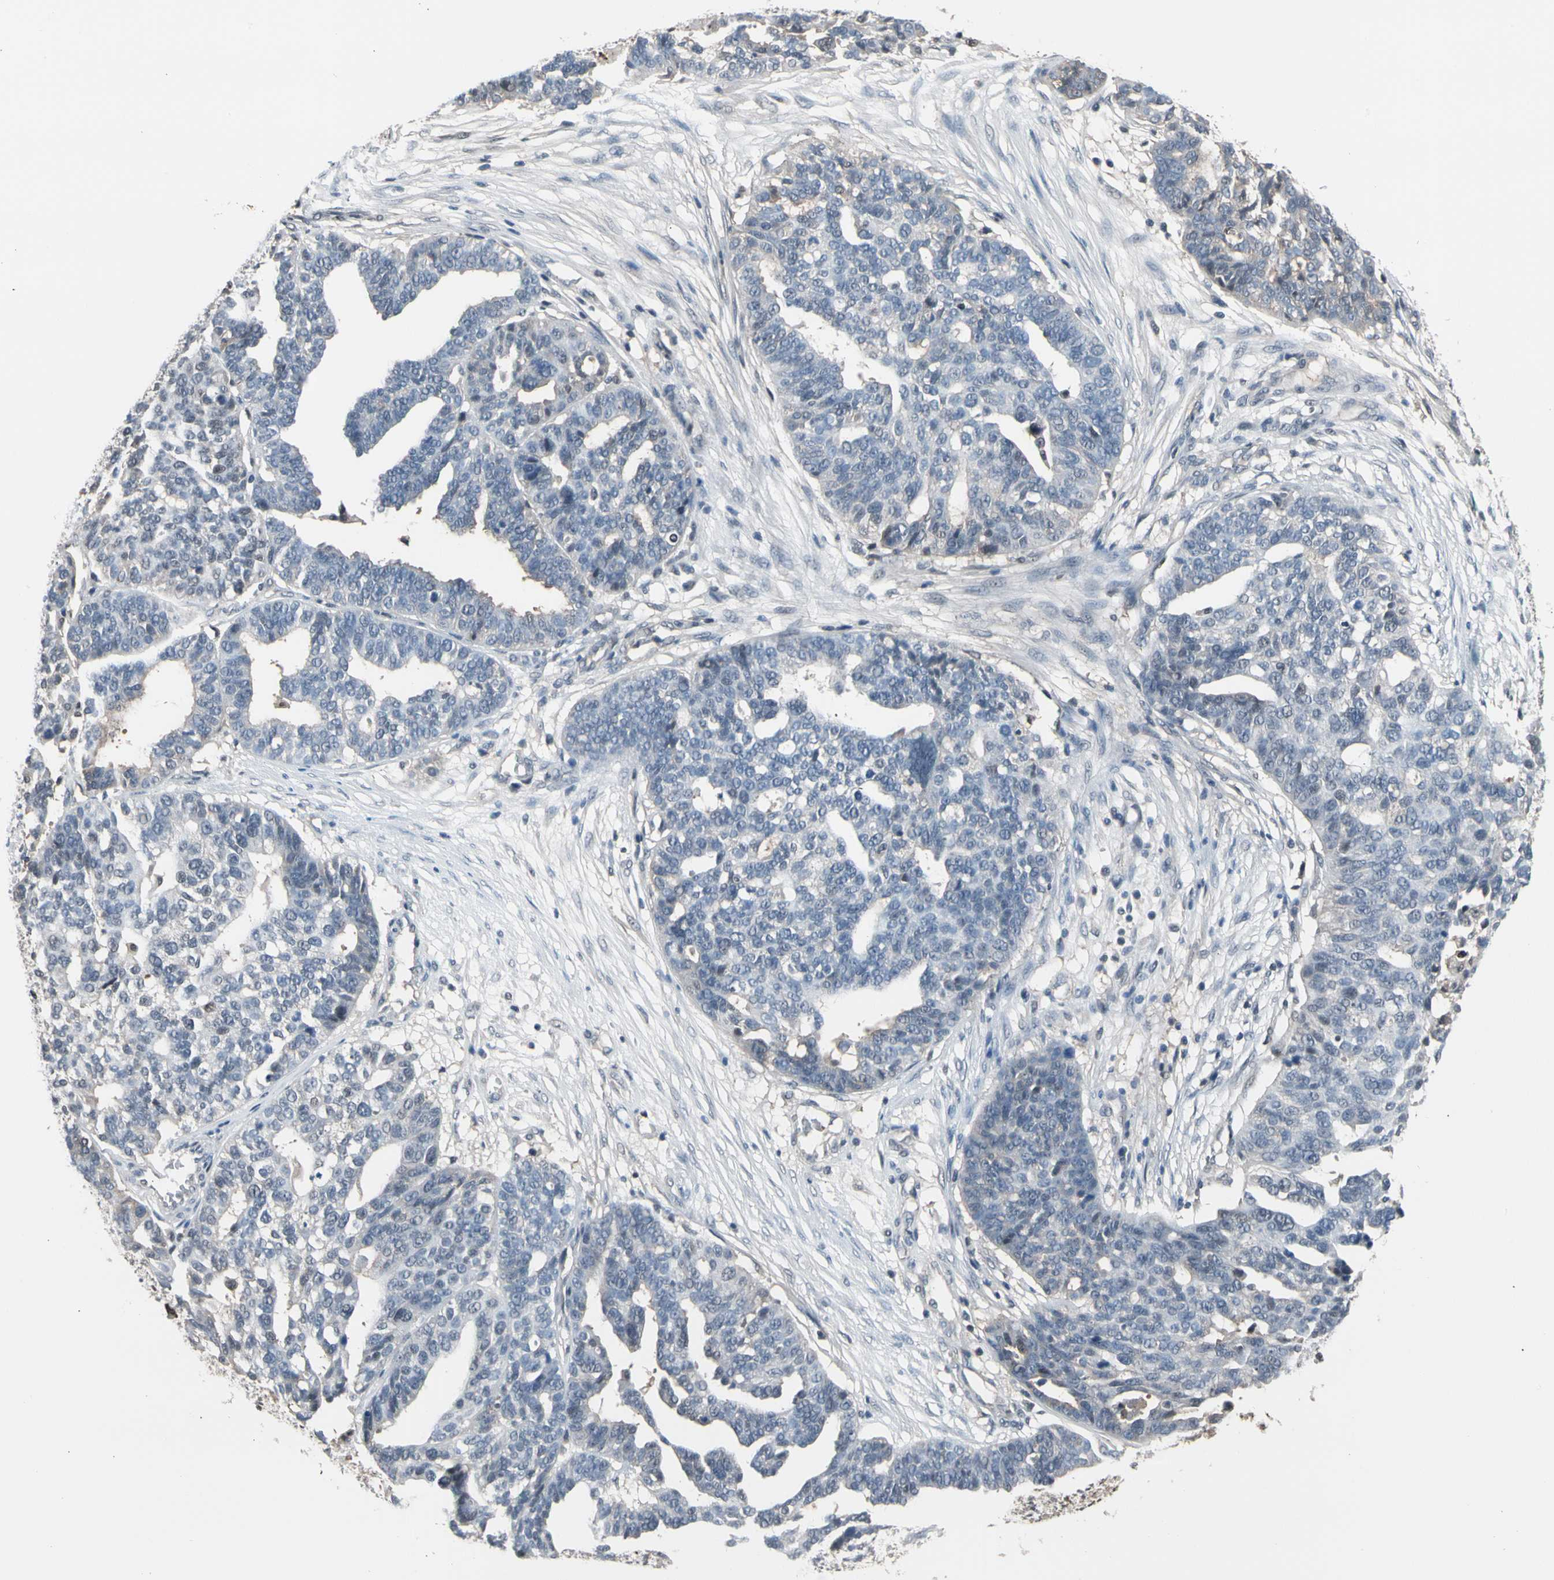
{"staining": {"intensity": "weak", "quantity": "<25%", "location": "cytoplasmic/membranous"}, "tissue": "ovarian cancer", "cell_type": "Tumor cells", "image_type": "cancer", "snomed": [{"axis": "morphology", "description": "Cystadenocarcinoma, serous, NOS"}, {"axis": "topography", "description": "Ovary"}], "caption": "Immunohistochemistry (IHC) photomicrograph of neoplastic tissue: human ovarian cancer stained with DAB (3,3'-diaminobenzidine) displays no significant protein positivity in tumor cells.", "gene": "PSMA2", "patient": {"sex": "female", "age": 59}}